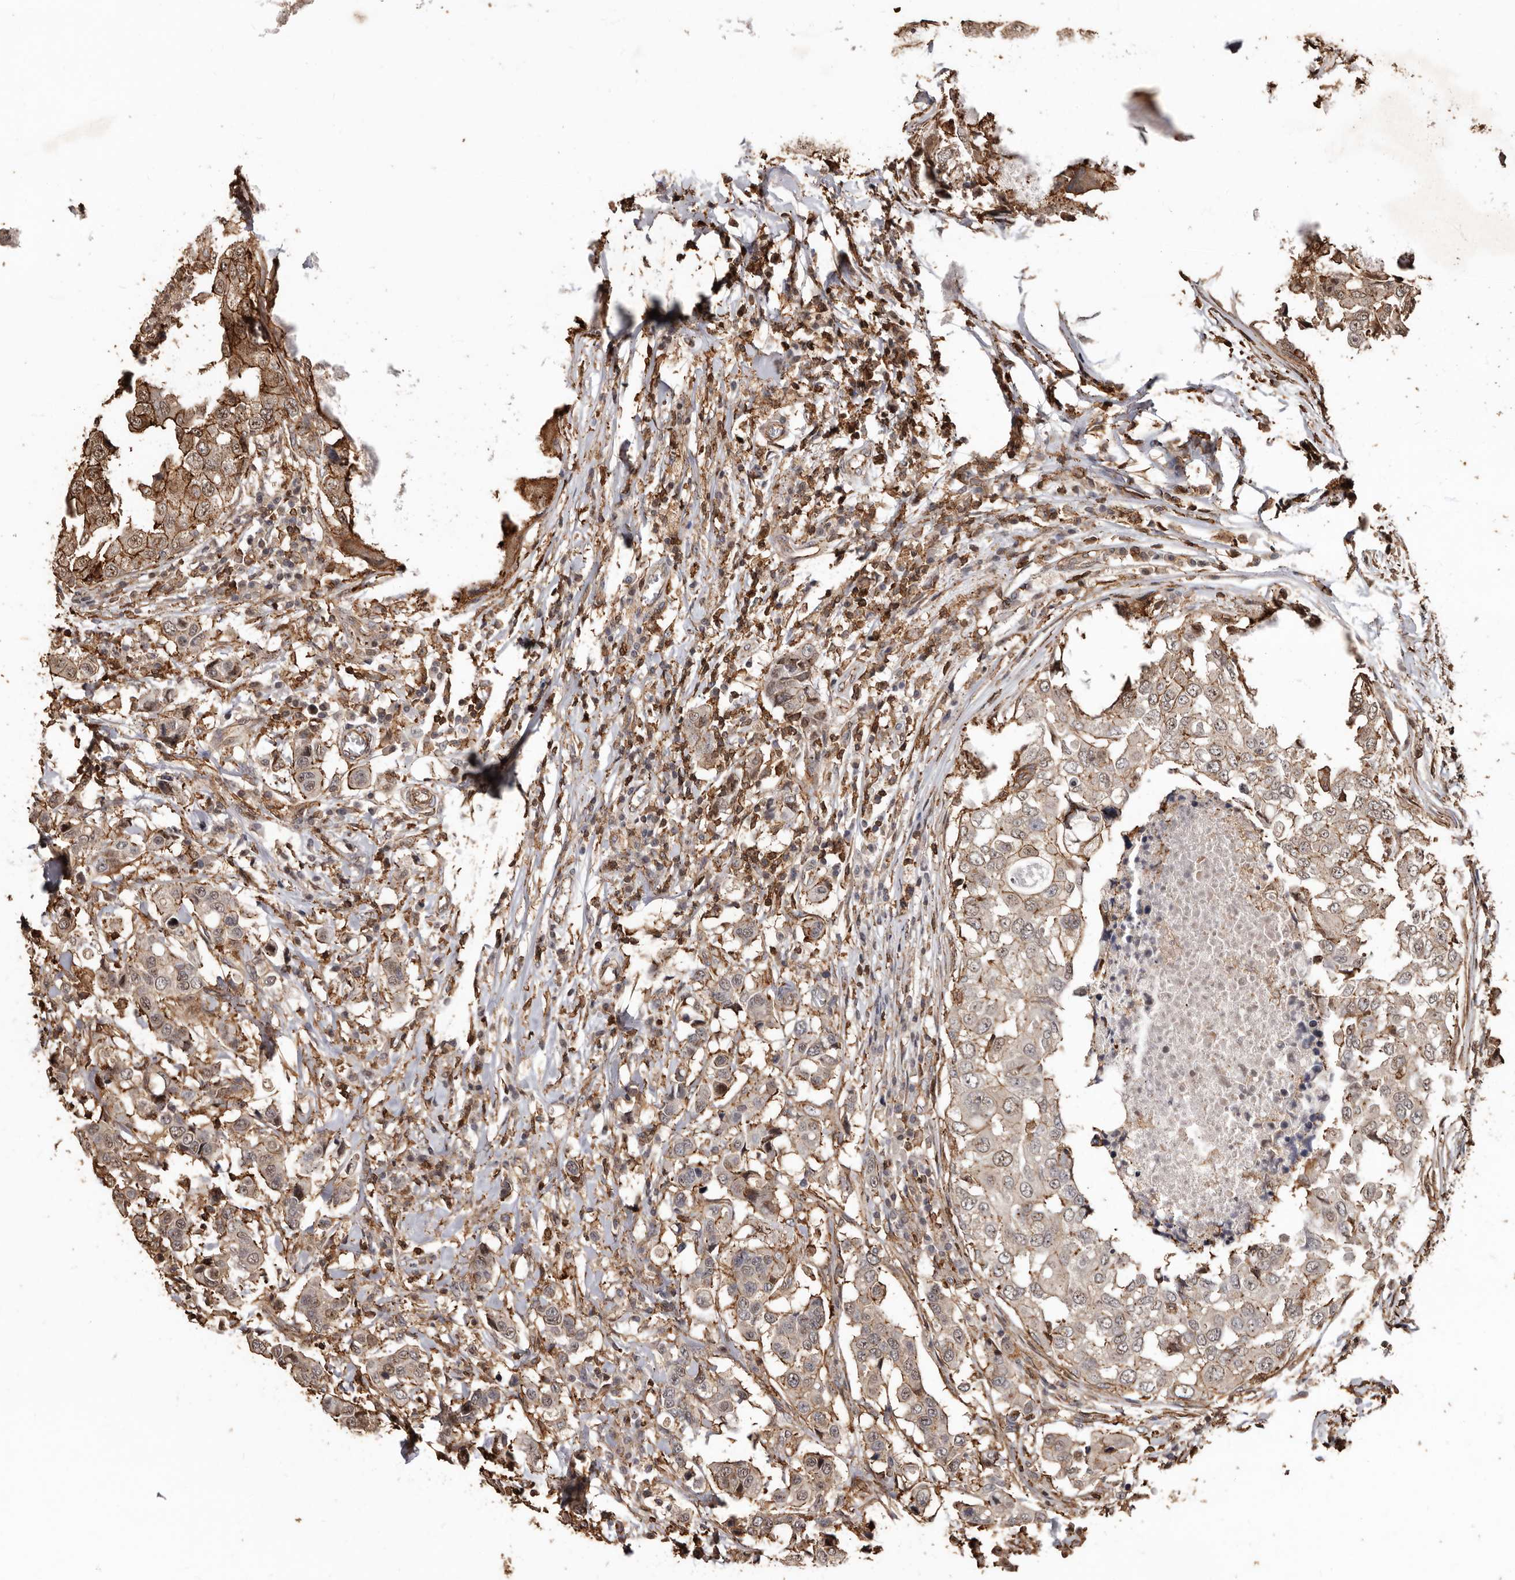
{"staining": {"intensity": "moderate", "quantity": ">75%", "location": "cytoplasmic/membranous"}, "tissue": "breast cancer", "cell_type": "Tumor cells", "image_type": "cancer", "snomed": [{"axis": "morphology", "description": "Duct carcinoma"}, {"axis": "topography", "description": "Breast"}], "caption": "Immunohistochemical staining of human infiltrating ductal carcinoma (breast) shows moderate cytoplasmic/membranous protein staining in about >75% of tumor cells.", "gene": "GSK3A", "patient": {"sex": "female", "age": 27}}